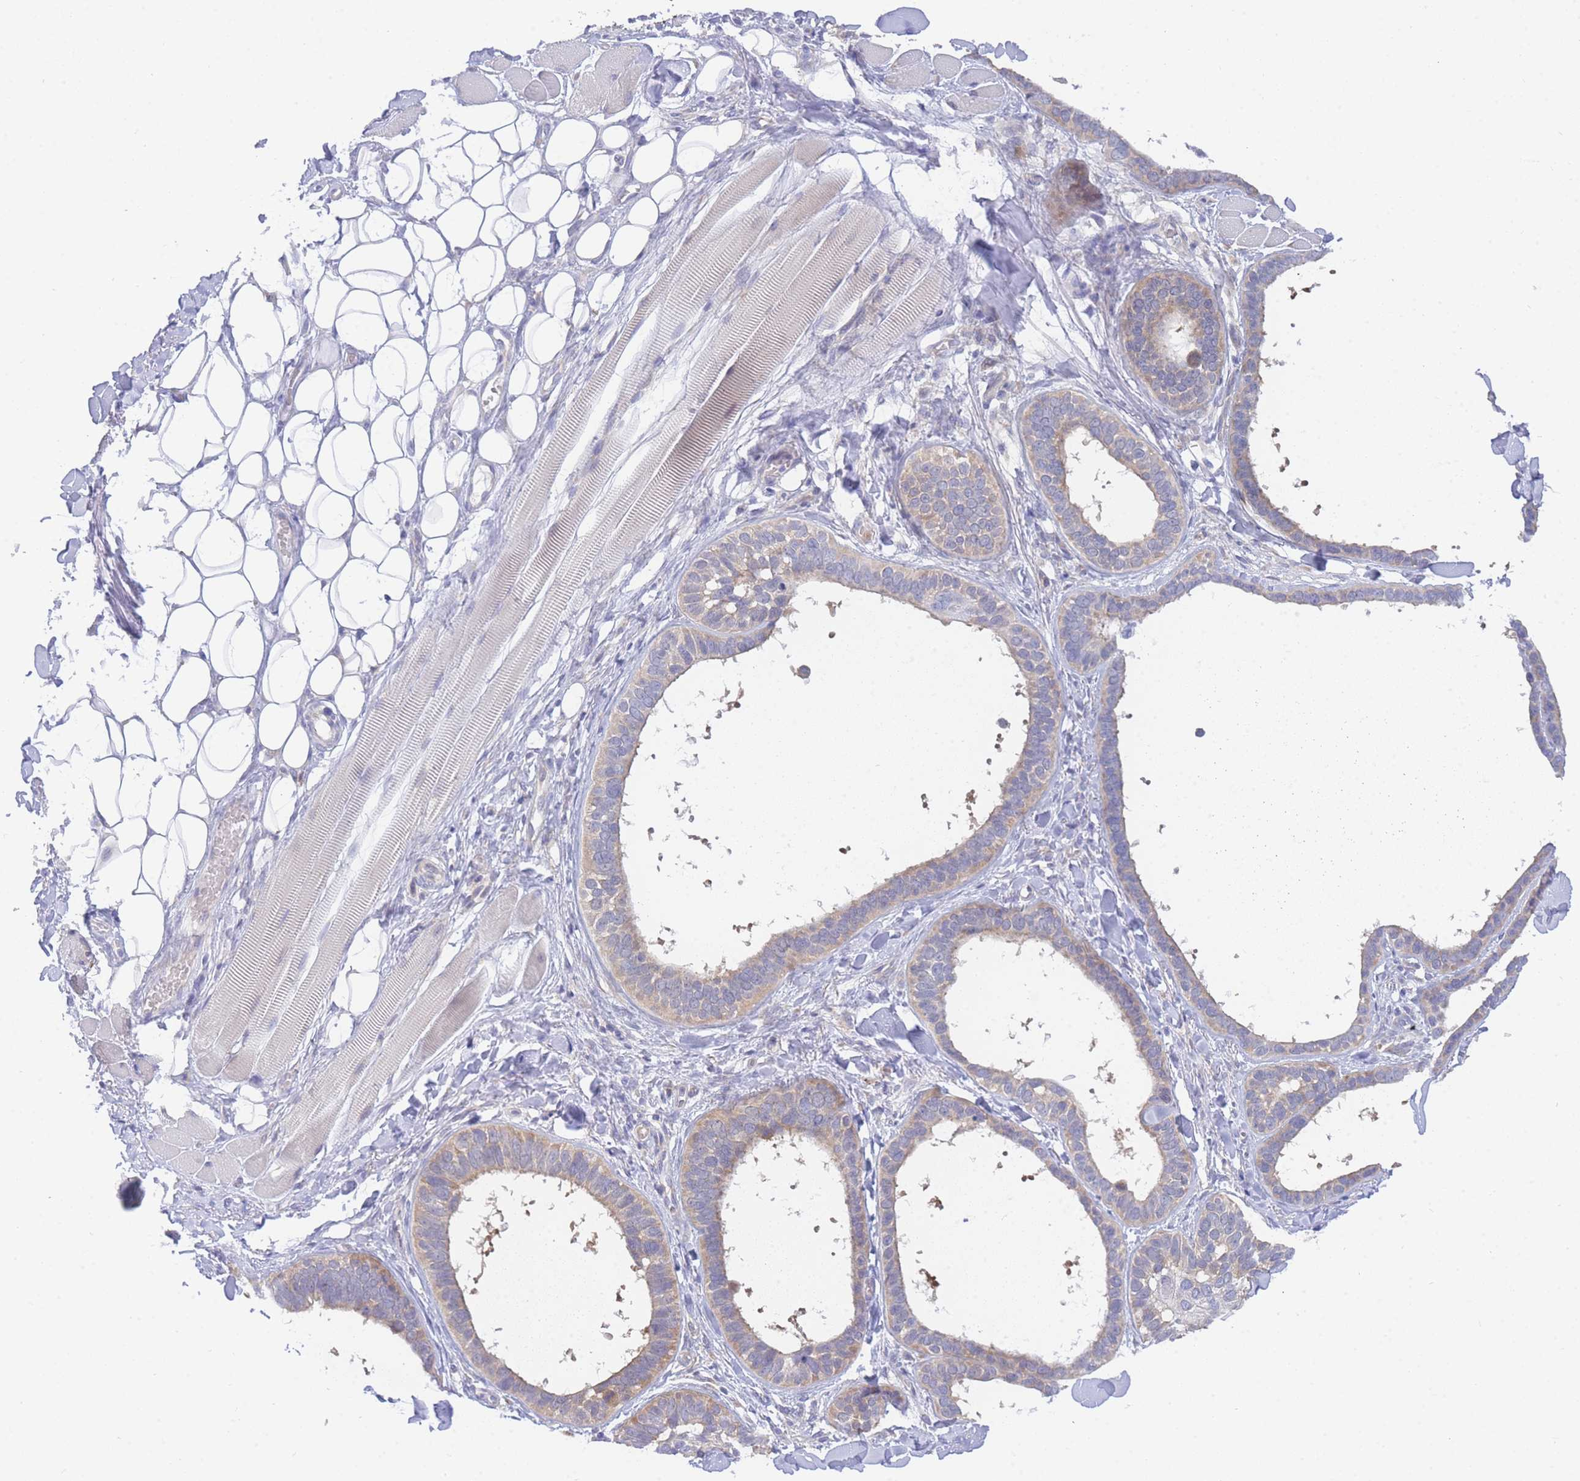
{"staining": {"intensity": "weak", "quantity": "25%-75%", "location": "cytoplasmic/membranous"}, "tissue": "skin cancer", "cell_type": "Tumor cells", "image_type": "cancer", "snomed": [{"axis": "morphology", "description": "Basal cell carcinoma"}, {"axis": "topography", "description": "Skin"}], "caption": "Immunohistochemistry (IHC) image of human skin cancer stained for a protein (brown), which exhibits low levels of weak cytoplasmic/membranous staining in approximately 25%-75% of tumor cells.", "gene": "ZNF510", "patient": {"sex": "male", "age": 62}}